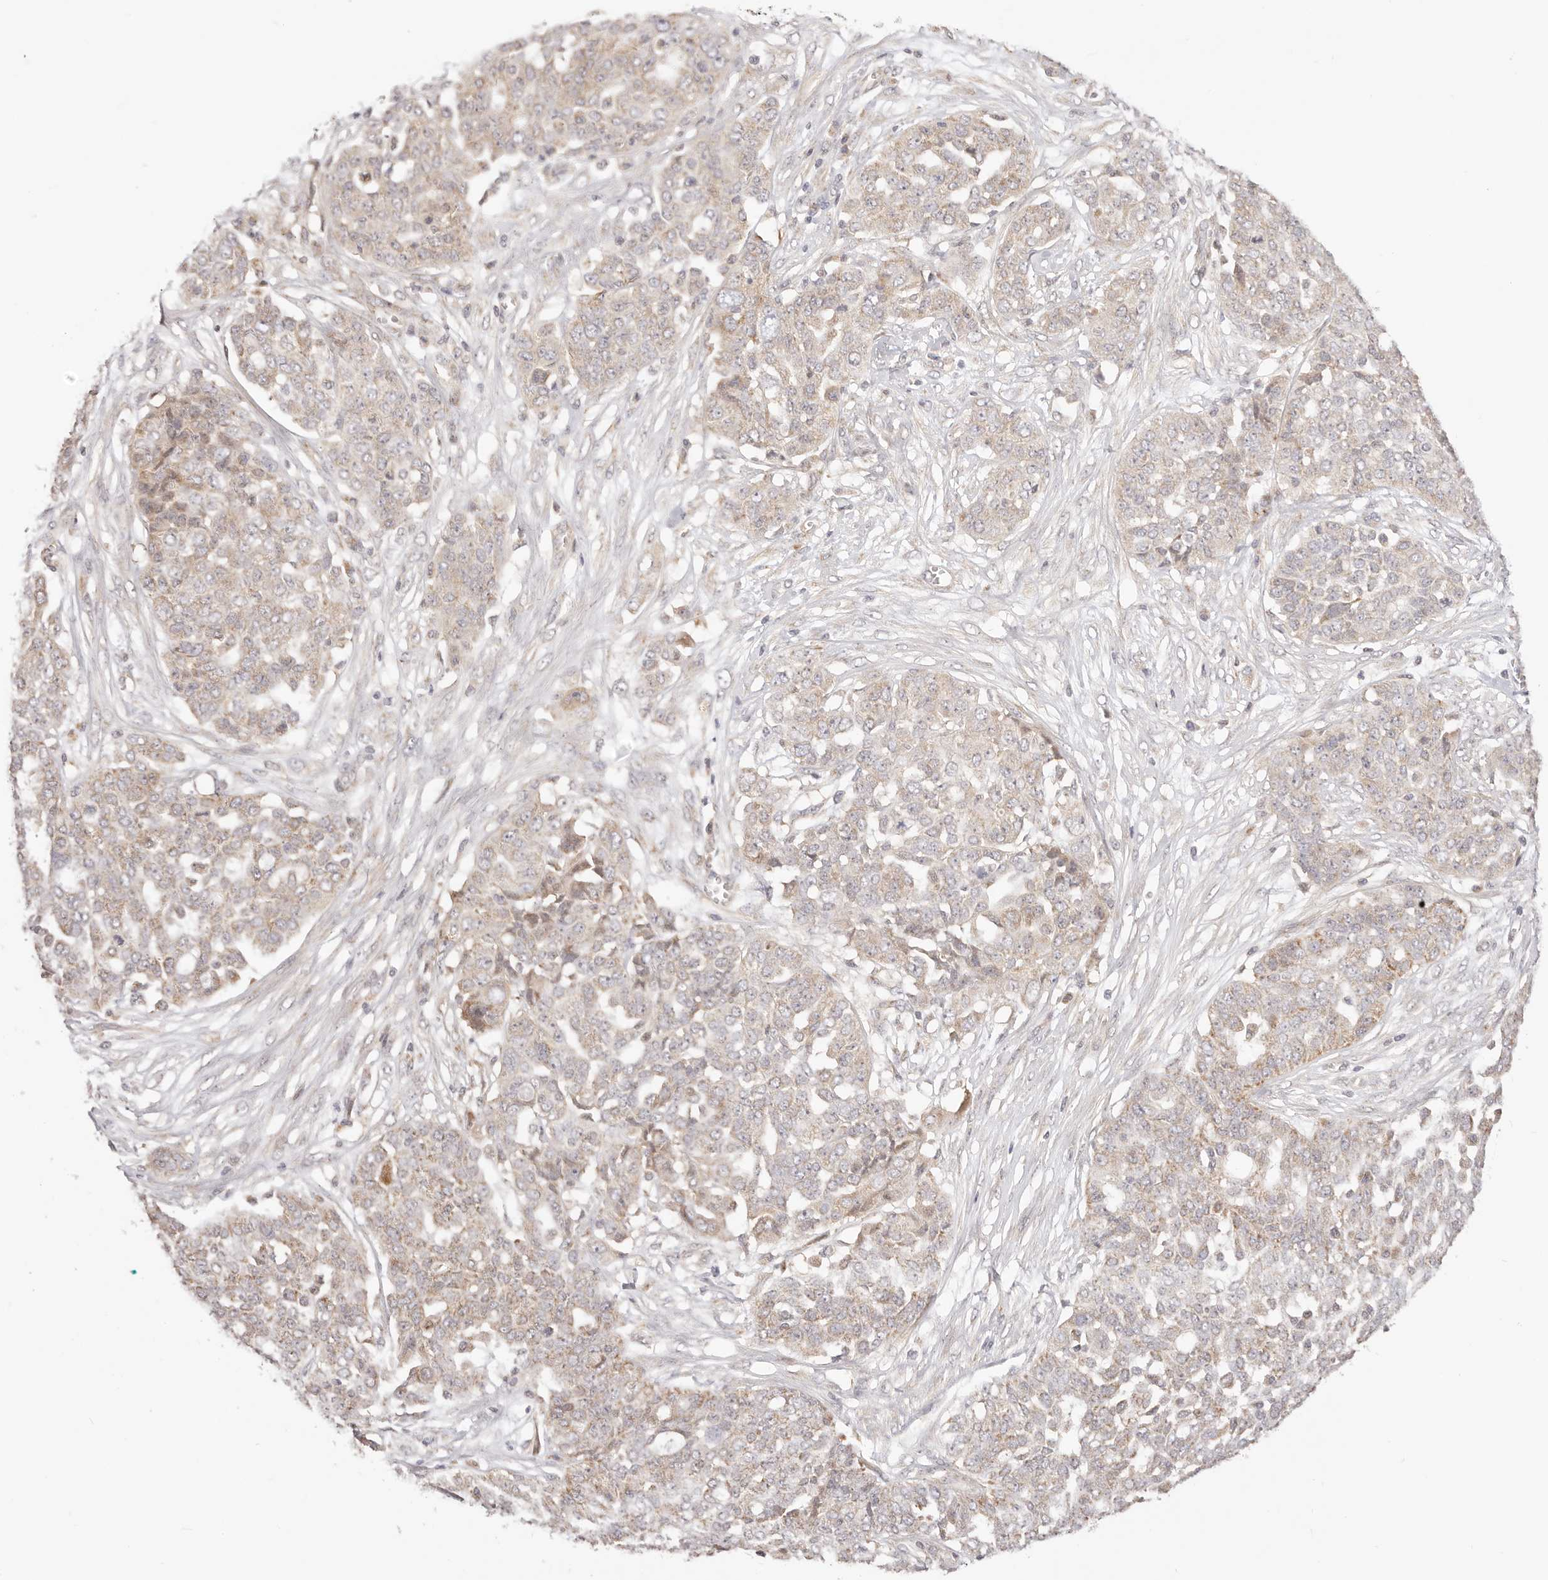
{"staining": {"intensity": "weak", "quantity": ">75%", "location": "cytoplasmic/membranous"}, "tissue": "ovarian cancer", "cell_type": "Tumor cells", "image_type": "cancer", "snomed": [{"axis": "morphology", "description": "Cystadenocarcinoma, serous, NOS"}, {"axis": "topography", "description": "Soft tissue"}, {"axis": "topography", "description": "Ovary"}], "caption": "Protein analysis of serous cystadenocarcinoma (ovarian) tissue demonstrates weak cytoplasmic/membranous positivity in about >75% of tumor cells.", "gene": "KCMF1", "patient": {"sex": "female", "age": 57}}